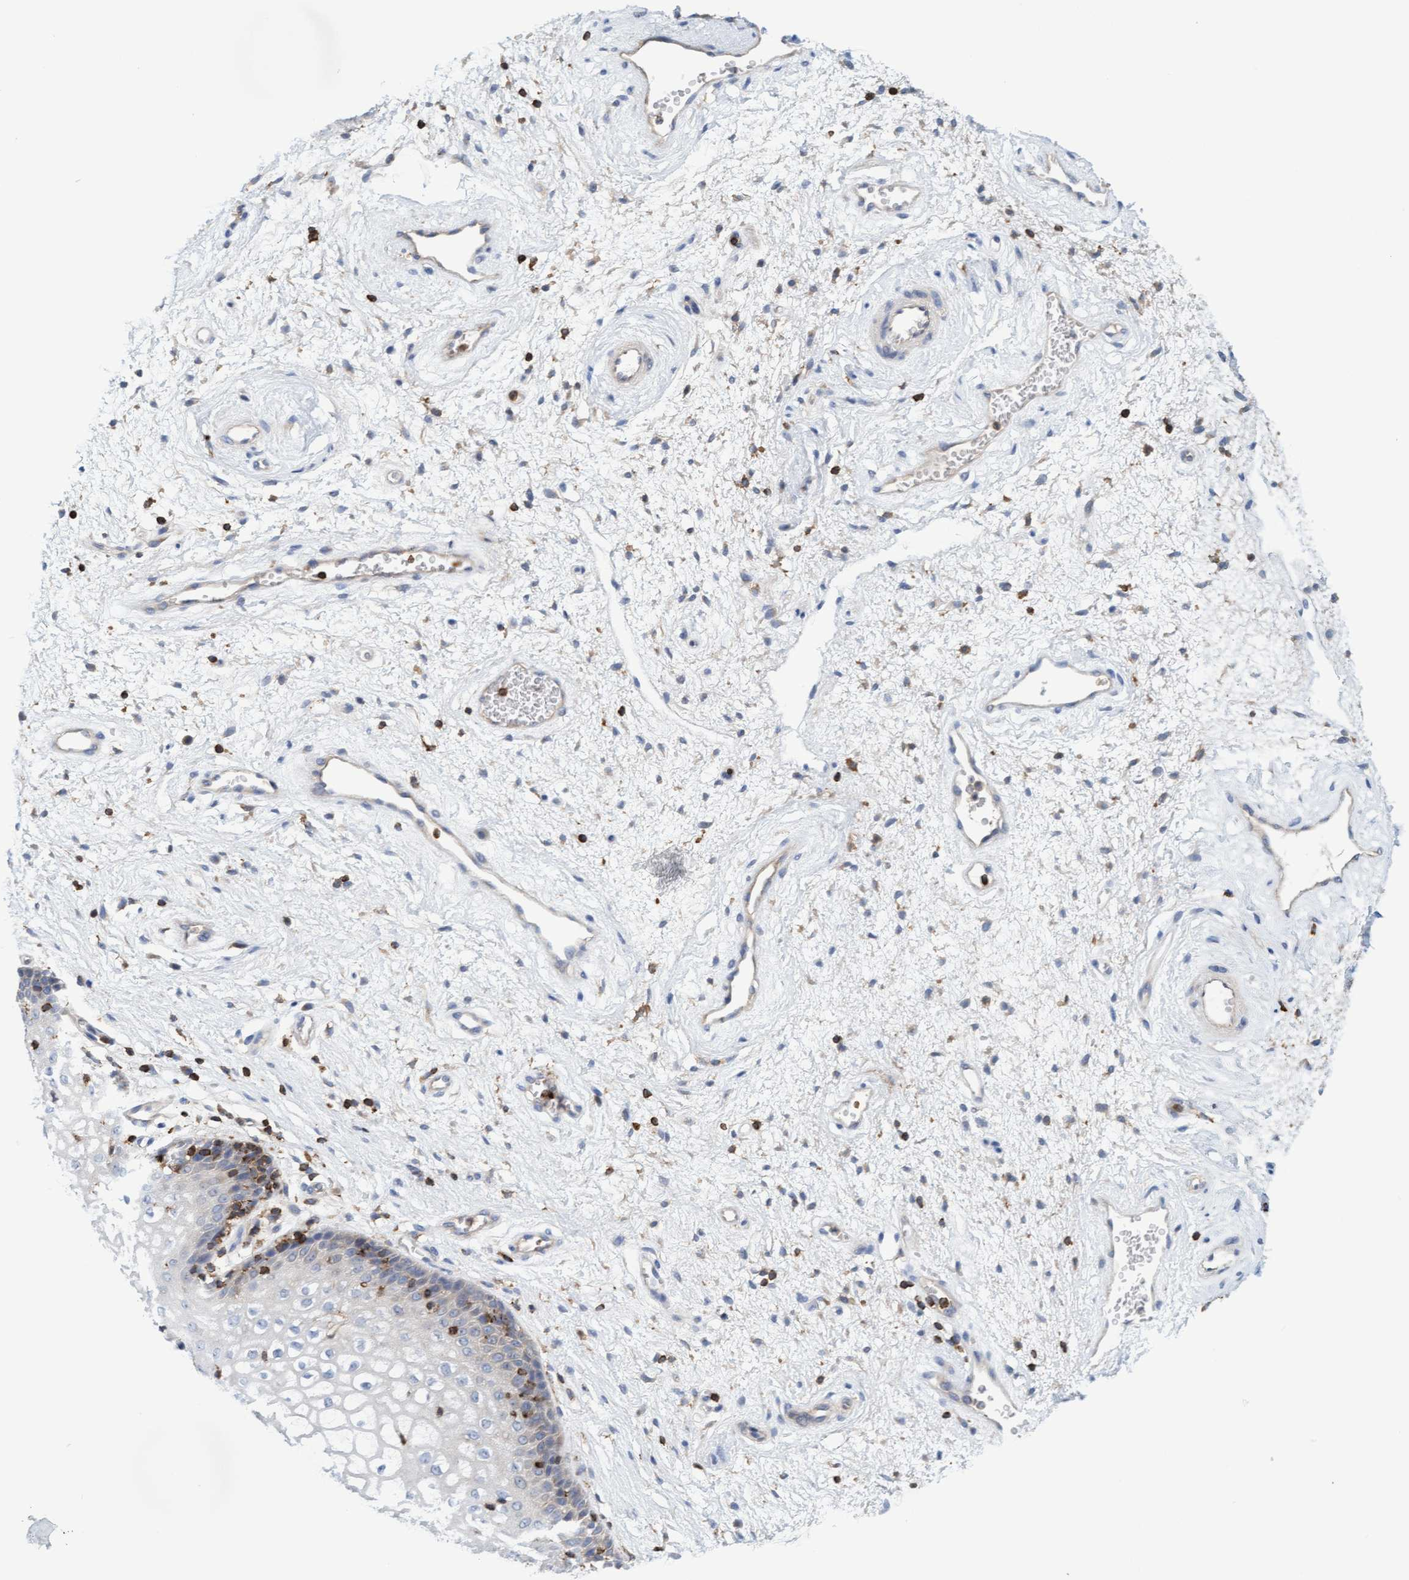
{"staining": {"intensity": "negative", "quantity": "none", "location": "none"}, "tissue": "vagina", "cell_type": "Squamous epithelial cells", "image_type": "normal", "snomed": [{"axis": "morphology", "description": "Normal tissue, NOS"}, {"axis": "topography", "description": "Vagina"}], "caption": "An immunohistochemistry (IHC) photomicrograph of unremarkable vagina is shown. There is no staining in squamous epithelial cells of vagina. (Immunohistochemistry, brightfield microscopy, high magnification).", "gene": "FNBP1", "patient": {"sex": "female", "age": 34}}